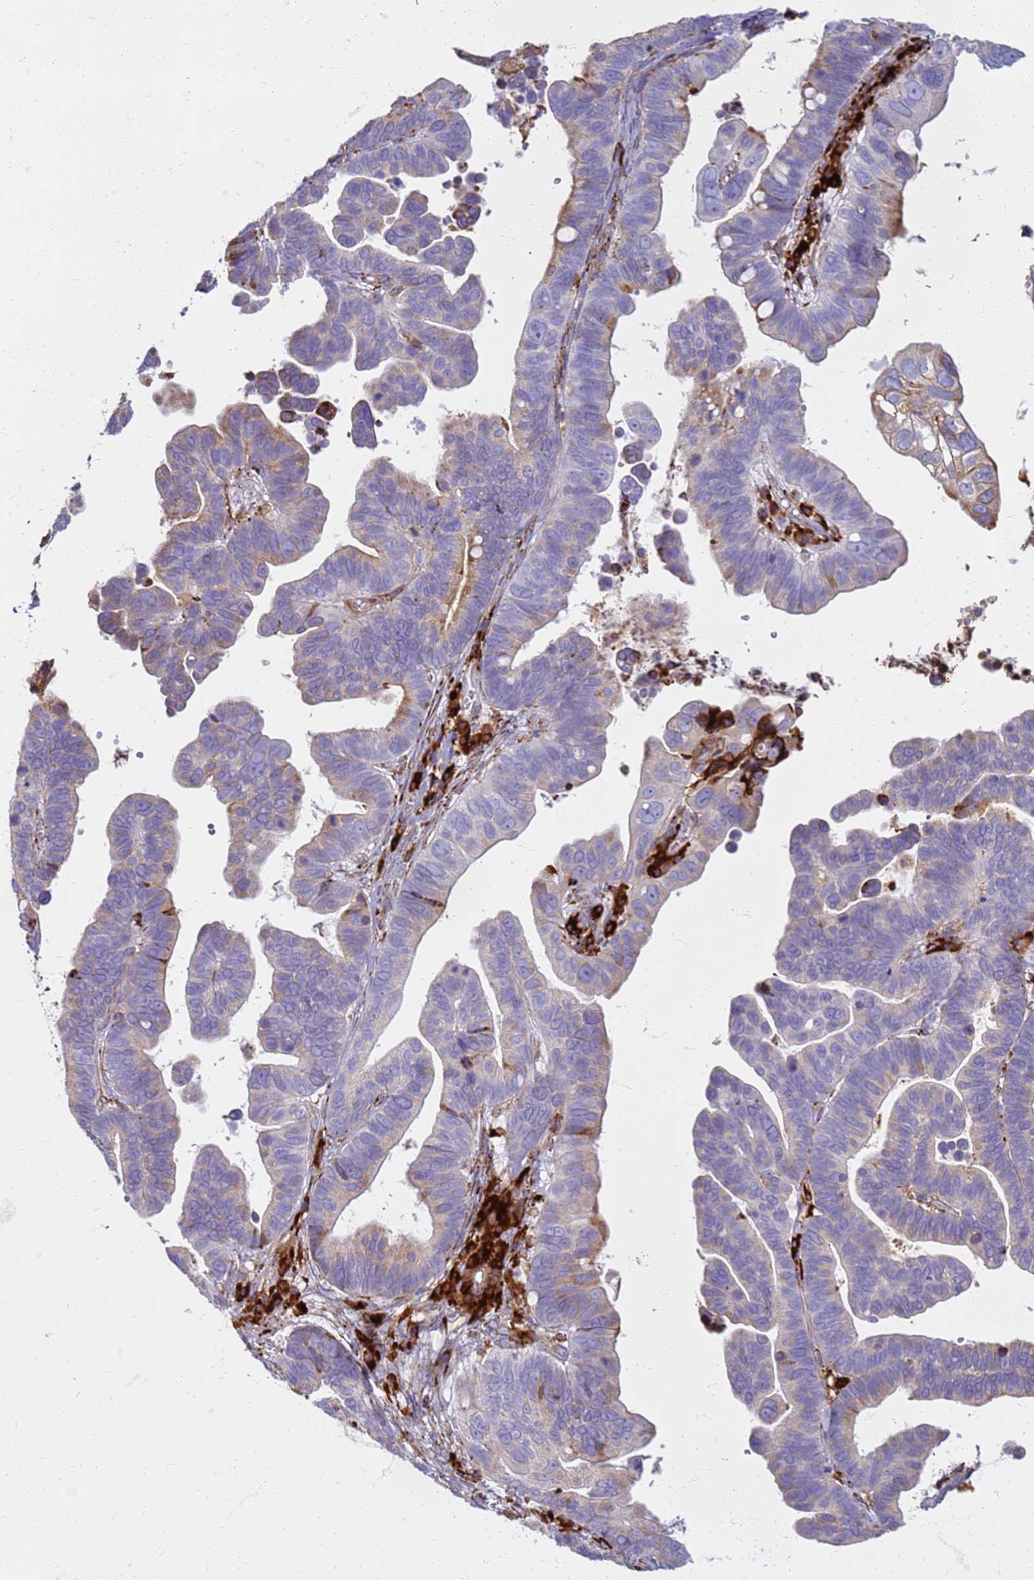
{"staining": {"intensity": "weak", "quantity": "<25%", "location": "cytoplasmic/membranous"}, "tissue": "ovarian cancer", "cell_type": "Tumor cells", "image_type": "cancer", "snomed": [{"axis": "morphology", "description": "Cystadenocarcinoma, serous, NOS"}, {"axis": "topography", "description": "Ovary"}], "caption": "Tumor cells show no significant expression in ovarian serous cystadenocarcinoma. Brightfield microscopy of immunohistochemistry stained with DAB (3,3'-diaminobenzidine) (brown) and hematoxylin (blue), captured at high magnification.", "gene": "PDK3", "patient": {"sex": "female", "age": 56}}